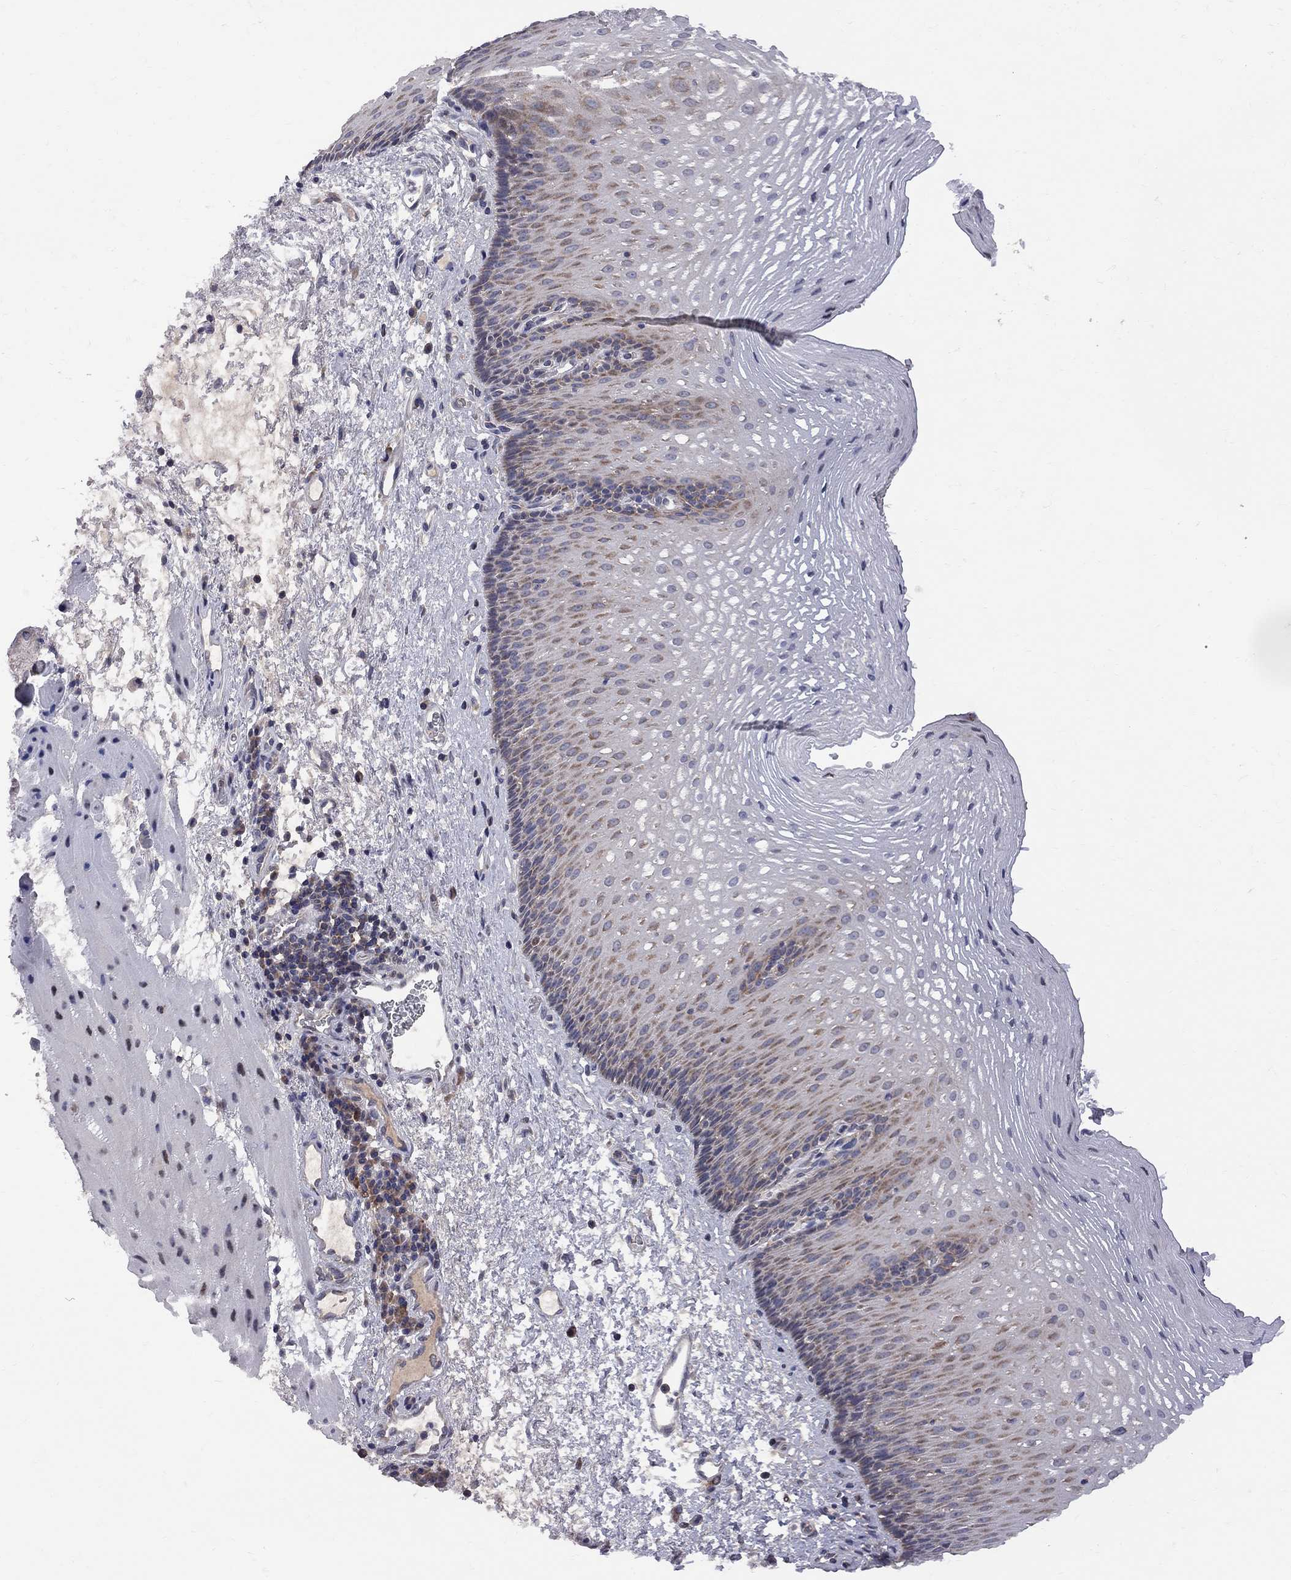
{"staining": {"intensity": "moderate", "quantity": "25%-75%", "location": "cytoplasmic/membranous"}, "tissue": "esophagus", "cell_type": "Squamous epithelial cells", "image_type": "normal", "snomed": [{"axis": "morphology", "description": "Normal tissue, NOS"}, {"axis": "topography", "description": "Esophagus"}], "caption": "DAB (3,3'-diaminobenzidine) immunohistochemical staining of benign esophagus demonstrates moderate cytoplasmic/membranous protein staining in about 25%-75% of squamous epithelial cells. Using DAB (3,3'-diaminobenzidine) (brown) and hematoxylin (blue) stains, captured at high magnification using brightfield microscopy.", "gene": "CNOT11", "patient": {"sex": "male", "age": 76}}